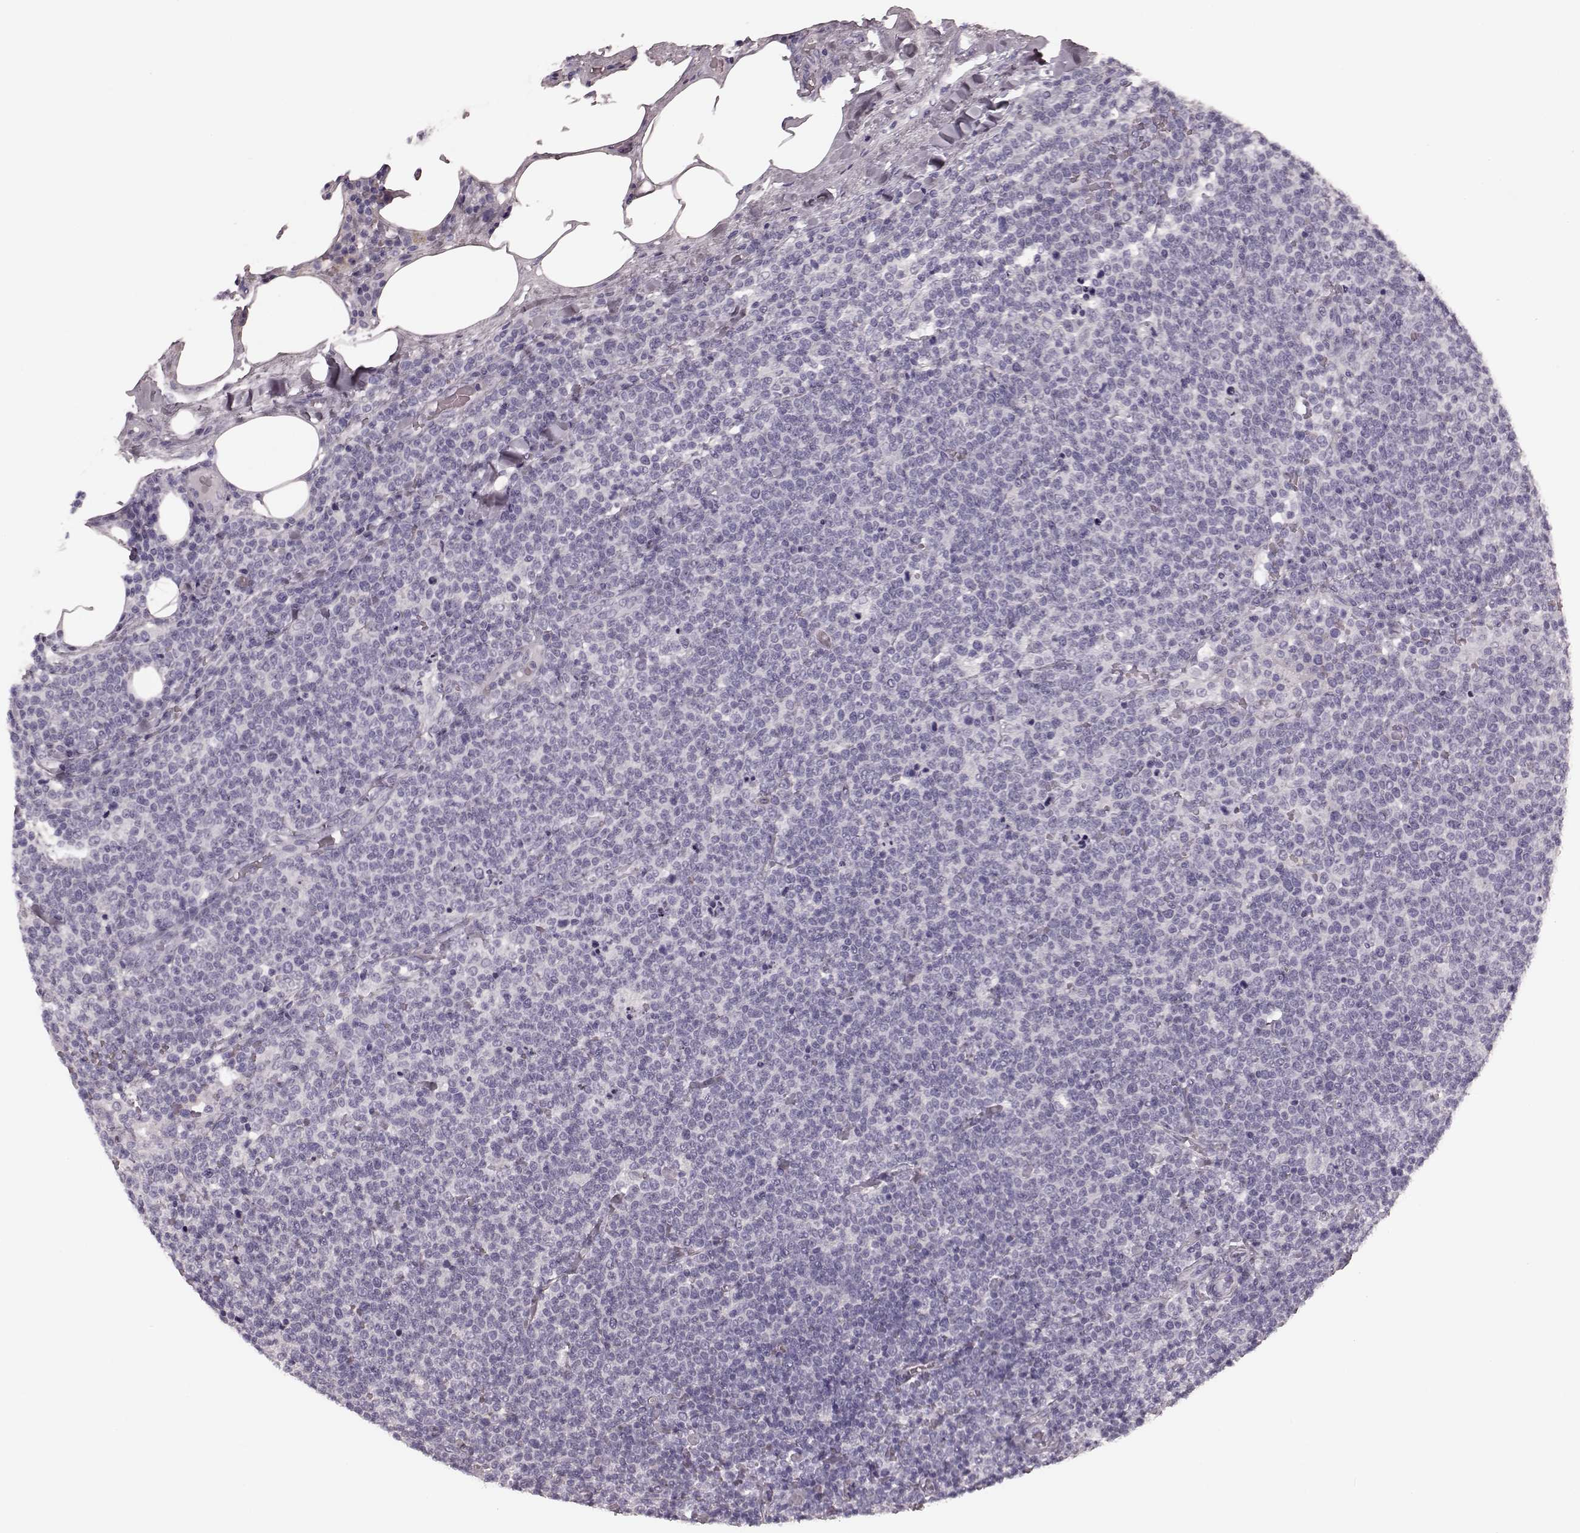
{"staining": {"intensity": "negative", "quantity": "none", "location": "none"}, "tissue": "lymphoma", "cell_type": "Tumor cells", "image_type": "cancer", "snomed": [{"axis": "morphology", "description": "Malignant lymphoma, non-Hodgkin's type, High grade"}, {"axis": "topography", "description": "Lymph node"}], "caption": "There is no significant expression in tumor cells of high-grade malignant lymphoma, non-Hodgkin's type. Brightfield microscopy of immunohistochemistry (IHC) stained with DAB (3,3'-diaminobenzidine) (brown) and hematoxylin (blue), captured at high magnification.", "gene": "TRPM1", "patient": {"sex": "male", "age": 61}}